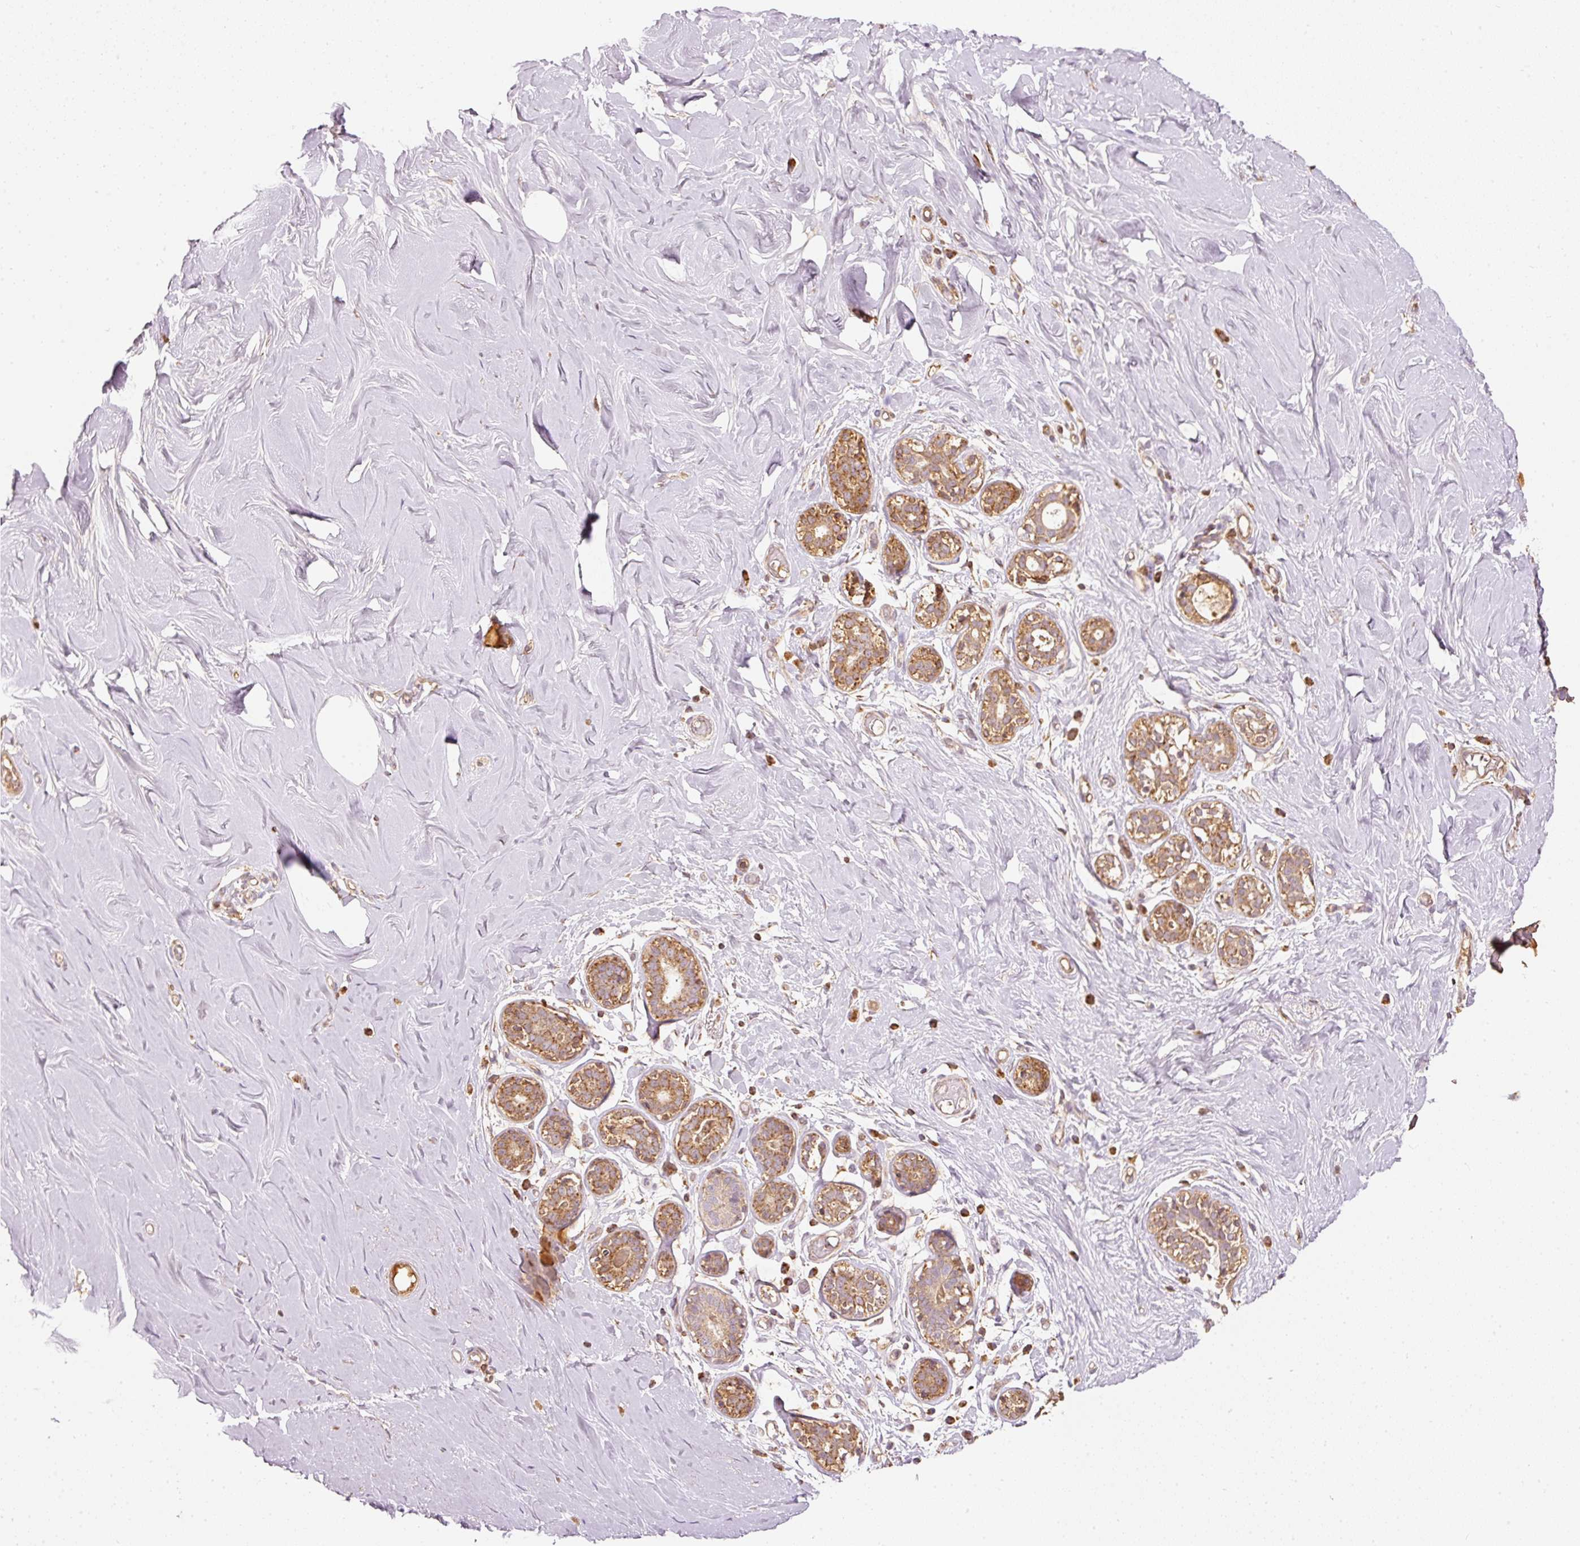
{"staining": {"intensity": "negative", "quantity": "none", "location": "none"}, "tissue": "breast", "cell_type": "Adipocytes", "image_type": "normal", "snomed": [{"axis": "morphology", "description": "Normal tissue, NOS"}, {"axis": "topography", "description": "Breast"}], "caption": "The image shows no significant staining in adipocytes of breast. (Immunohistochemistry (ihc), brightfield microscopy, high magnification).", "gene": "PSENEN", "patient": {"sex": "female", "age": 27}}